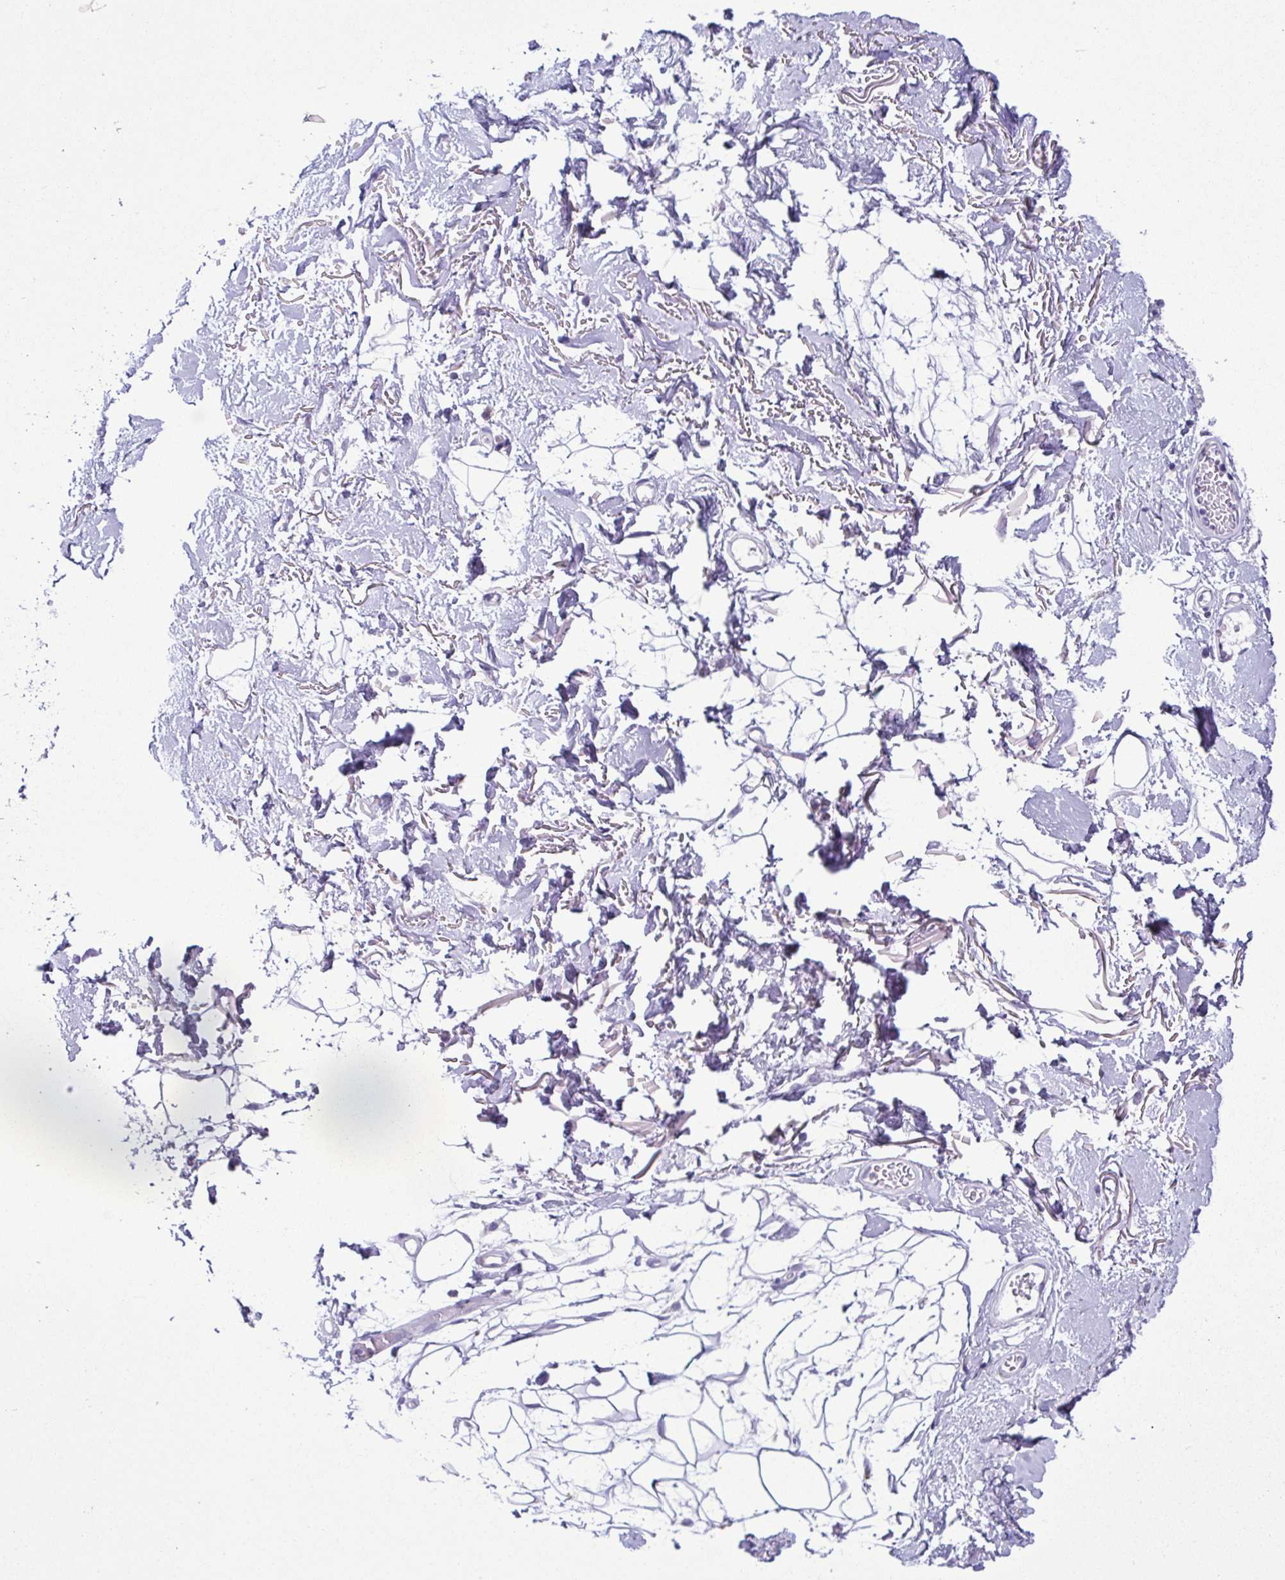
{"staining": {"intensity": "negative", "quantity": "none", "location": "none"}, "tissue": "adipose tissue", "cell_type": "Adipocytes", "image_type": "normal", "snomed": [{"axis": "morphology", "description": "Normal tissue, NOS"}, {"axis": "topography", "description": "Anal"}, {"axis": "topography", "description": "Peripheral nerve tissue"}], "caption": "The photomicrograph exhibits no staining of adipocytes in unremarkable adipose tissue. (DAB (3,3'-diaminobenzidine) immunohistochemistry visualized using brightfield microscopy, high magnification).", "gene": "LTF", "patient": {"sex": "male", "age": 78}}